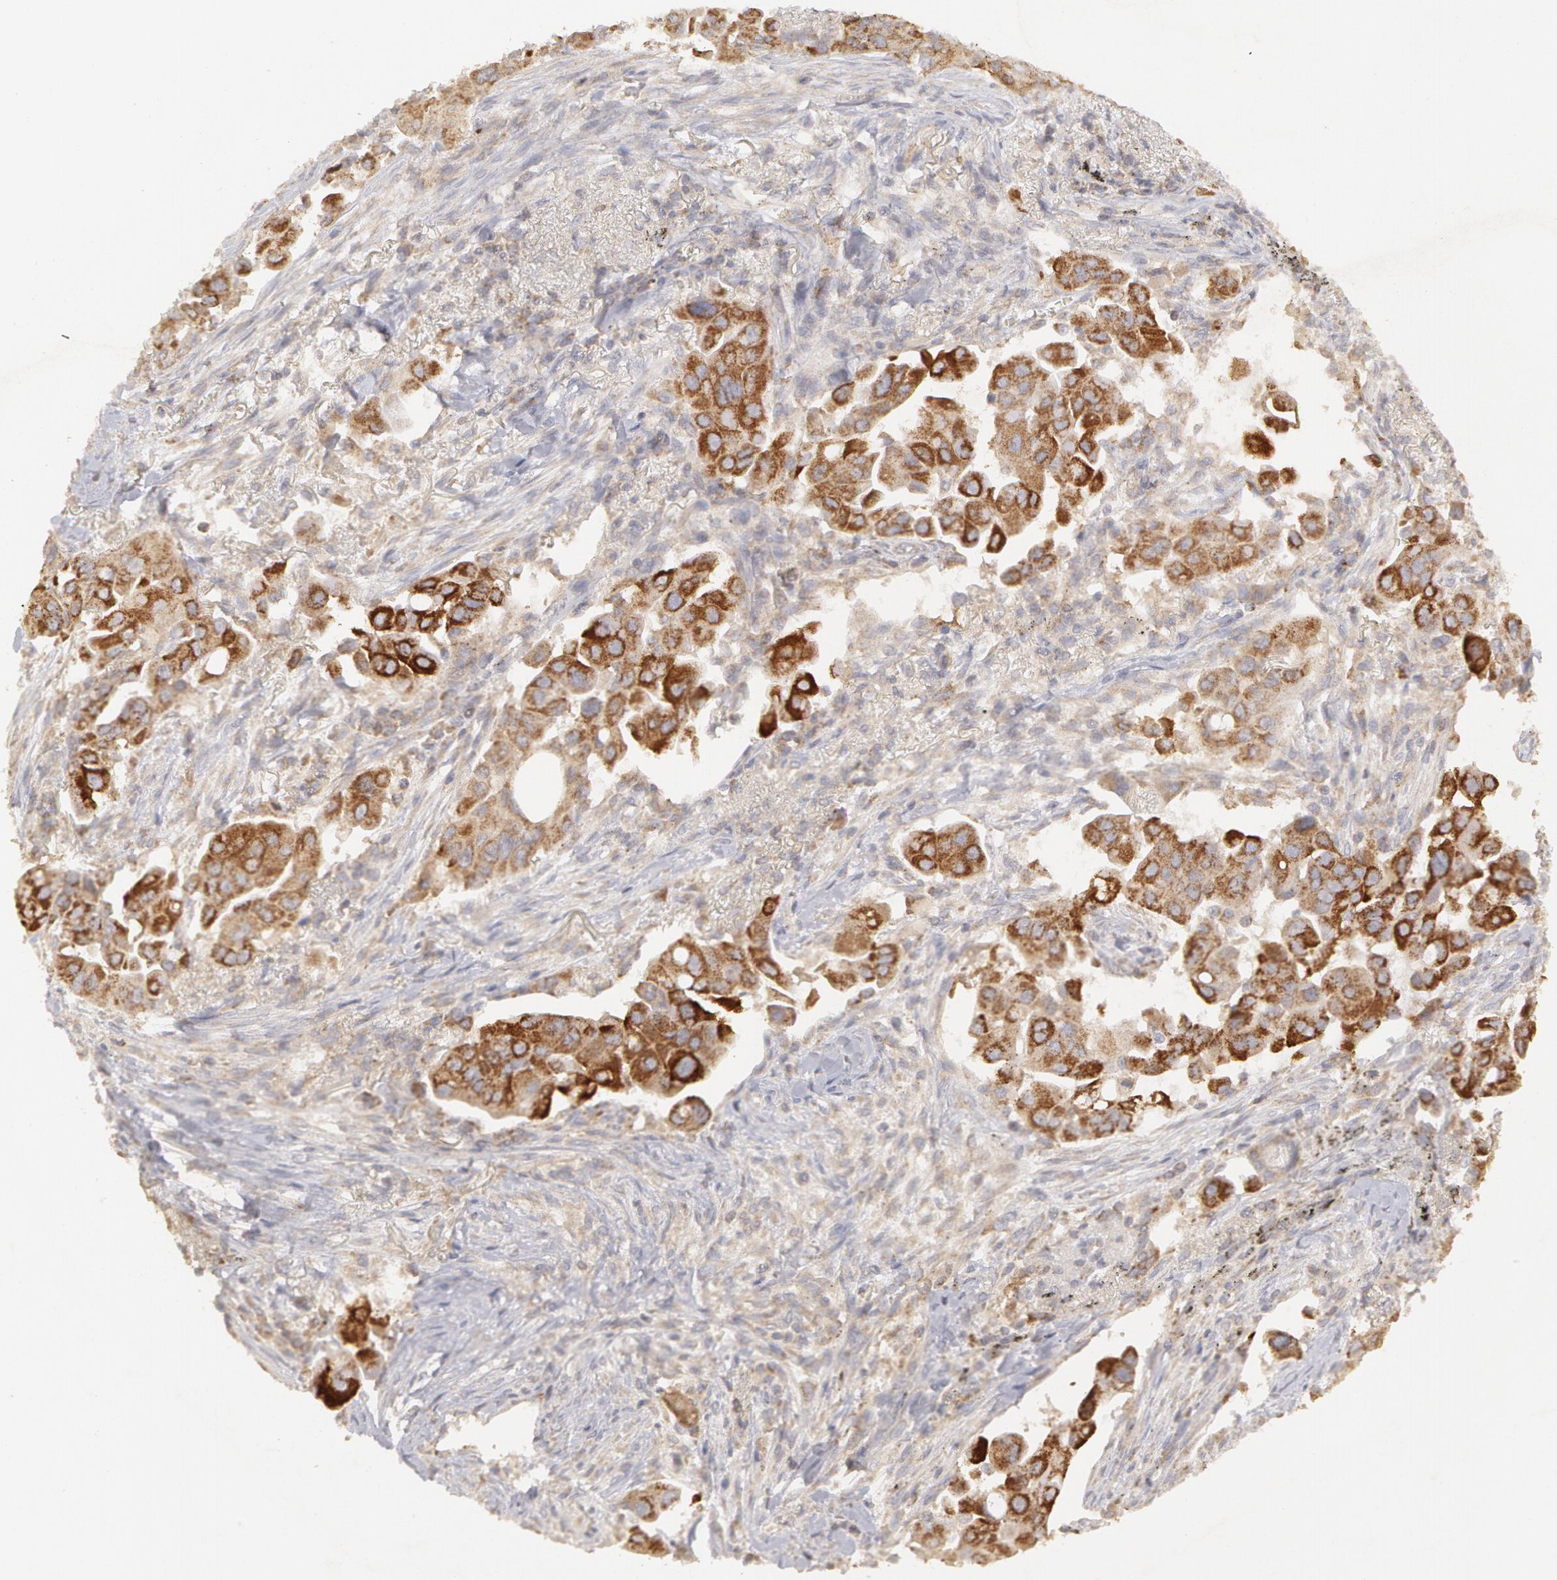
{"staining": {"intensity": "moderate", "quantity": ">75%", "location": "cytoplasmic/membranous"}, "tissue": "lung cancer", "cell_type": "Tumor cells", "image_type": "cancer", "snomed": [{"axis": "morphology", "description": "Adenocarcinoma, NOS"}, {"axis": "topography", "description": "Lung"}], "caption": "A micrograph of human adenocarcinoma (lung) stained for a protein demonstrates moderate cytoplasmic/membranous brown staining in tumor cells. Ihc stains the protein of interest in brown and the nuclei are stained blue.", "gene": "ADPRH", "patient": {"sex": "male", "age": 68}}